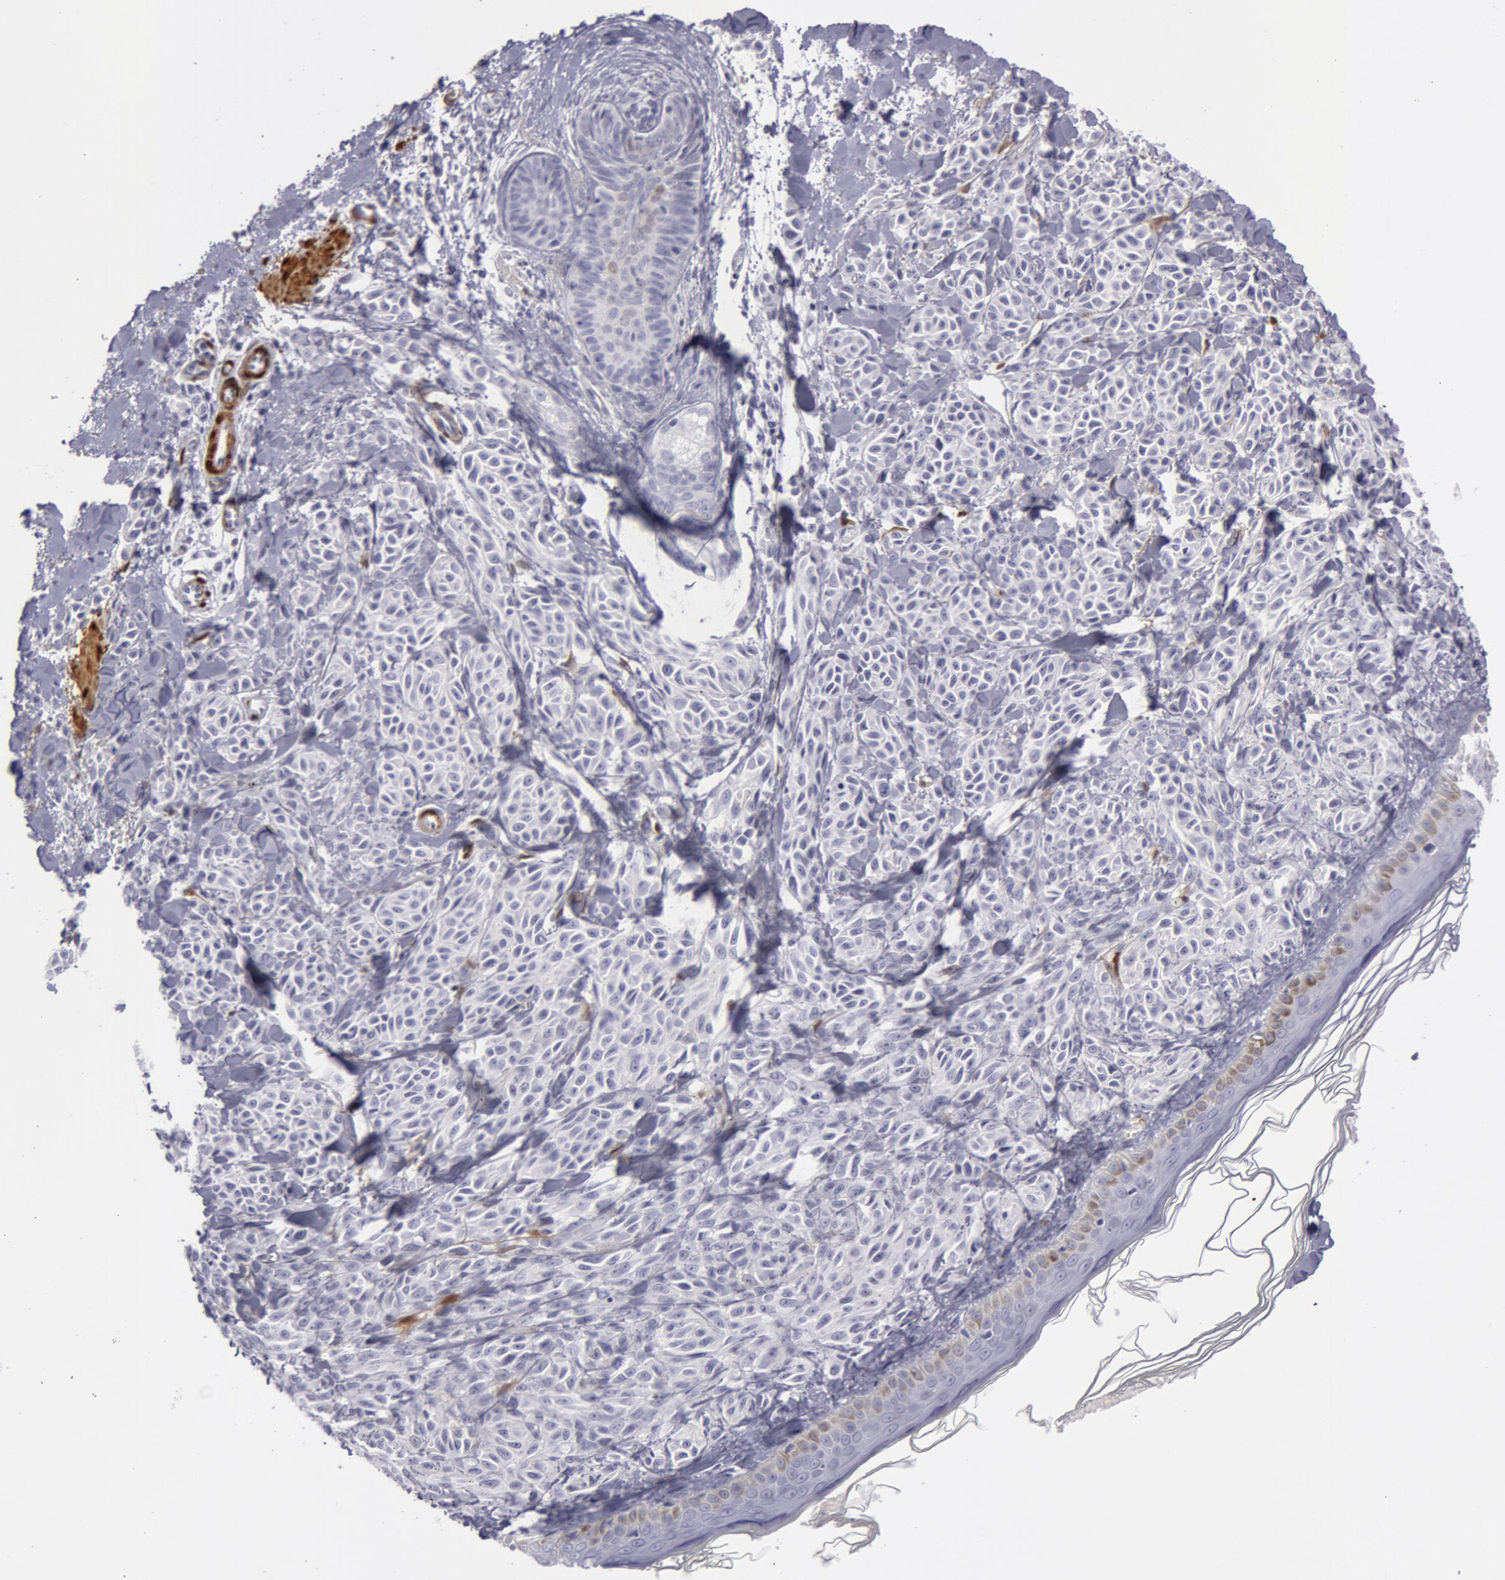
{"staining": {"intensity": "negative", "quantity": "none", "location": "none"}, "tissue": "melanoma", "cell_type": "Tumor cells", "image_type": "cancer", "snomed": [{"axis": "morphology", "description": "Malignant melanoma, NOS"}, {"axis": "topography", "description": "Skin"}], "caption": "The immunohistochemistry (IHC) photomicrograph has no significant positivity in tumor cells of malignant melanoma tissue.", "gene": "TAGLN", "patient": {"sex": "female", "age": 73}}